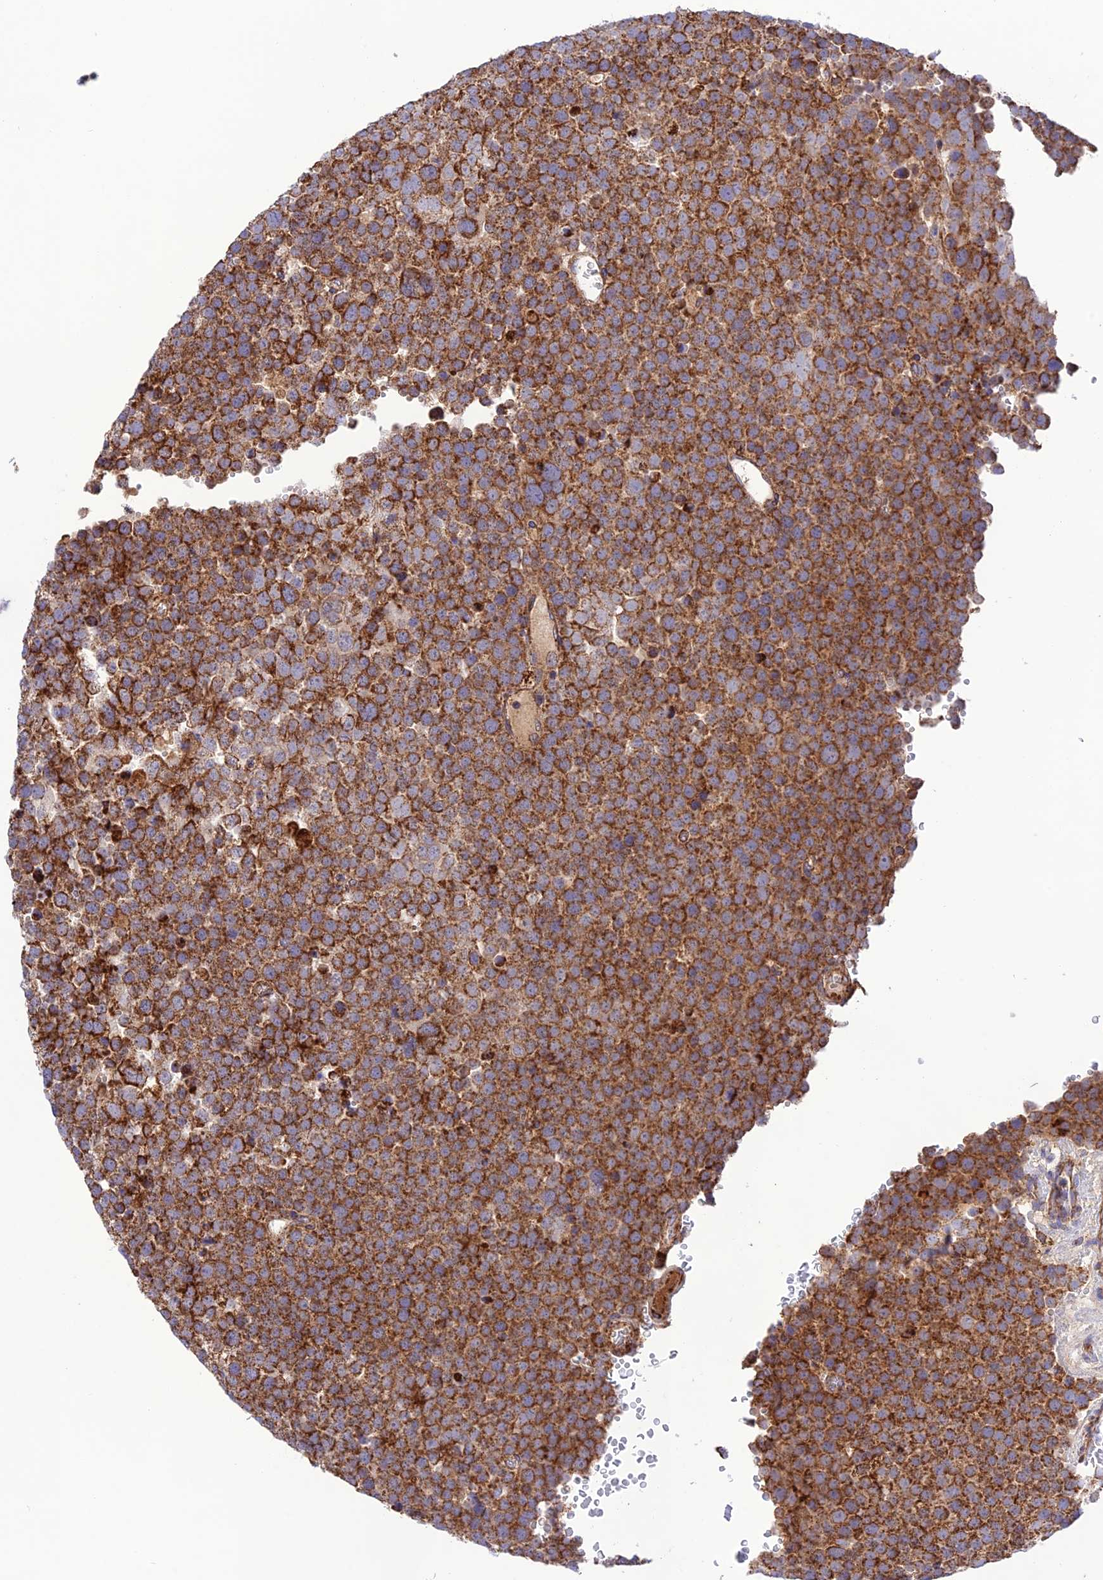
{"staining": {"intensity": "strong", "quantity": ">75%", "location": "cytoplasmic/membranous"}, "tissue": "testis cancer", "cell_type": "Tumor cells", "image_type": "cancer", "snomed": [{"axis": "morphology", "description": "Seminoma, NOS"}, {"axis": "topography", "description": "Testis"}], "caption": "Testis cancer (seminoma) stained with a protein marker shows strong staining in tumor cells.", "gene": "UAP1L1", "patient": {"sex": "male", "age": 71}}